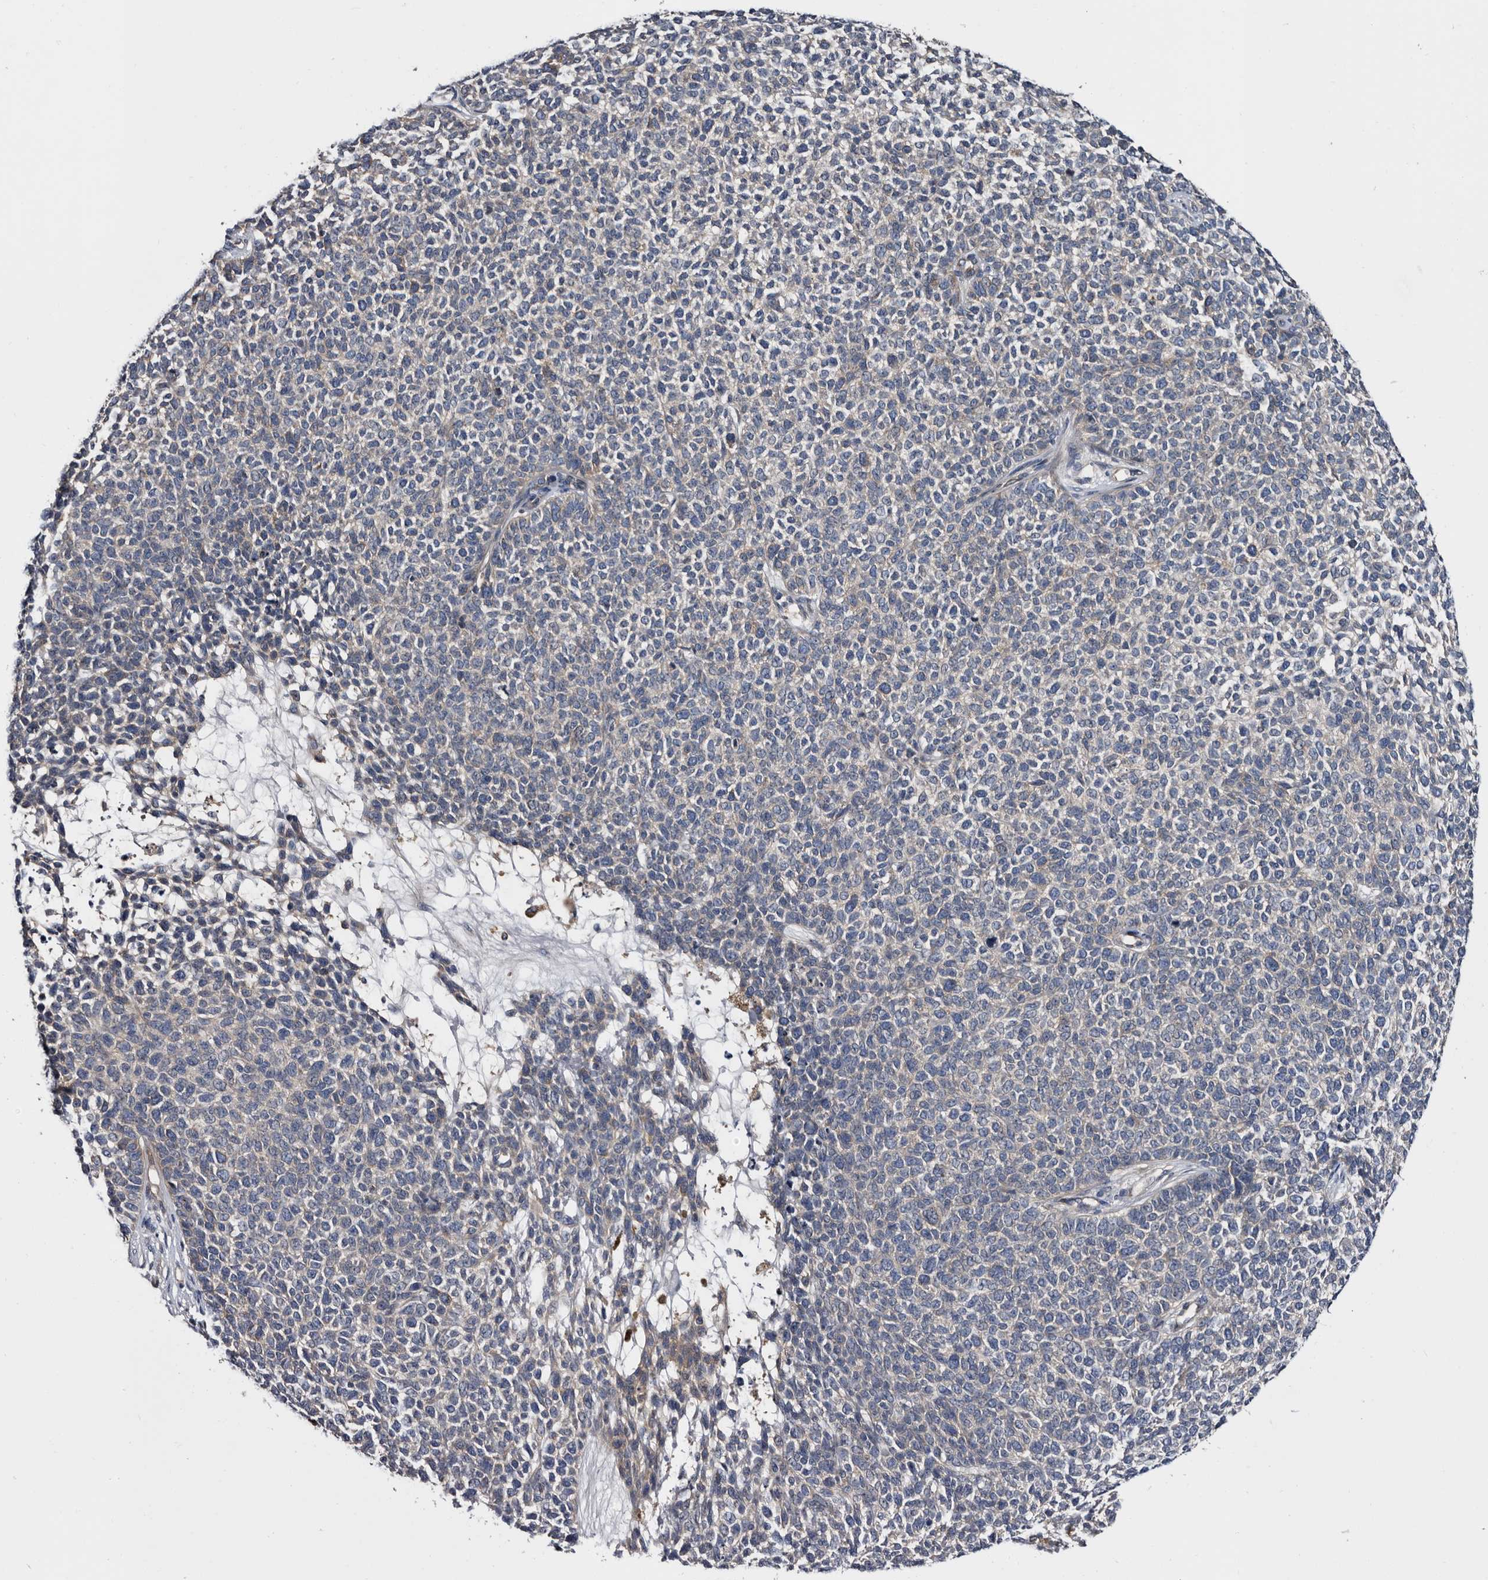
{"staining": {"intensity": "weak", "quantity": "<25%", "location": "cytoplasmic/membranous"}, "tissue": "skin cancer", "cell_type": "Tumor cells", "image_type": "cancer", "snomed": [{"axis": "morphology", "description": "Basal cell carcinoma"}, {"axis": "topography", "description": "Skin"}], "caption": "Skin basal cell carcinoma was stained to show a protein in brown. There is no significant positivity in tumor cells.", "gene": "TSPAN17", "patient": {"sex": "female", "age": 84}}